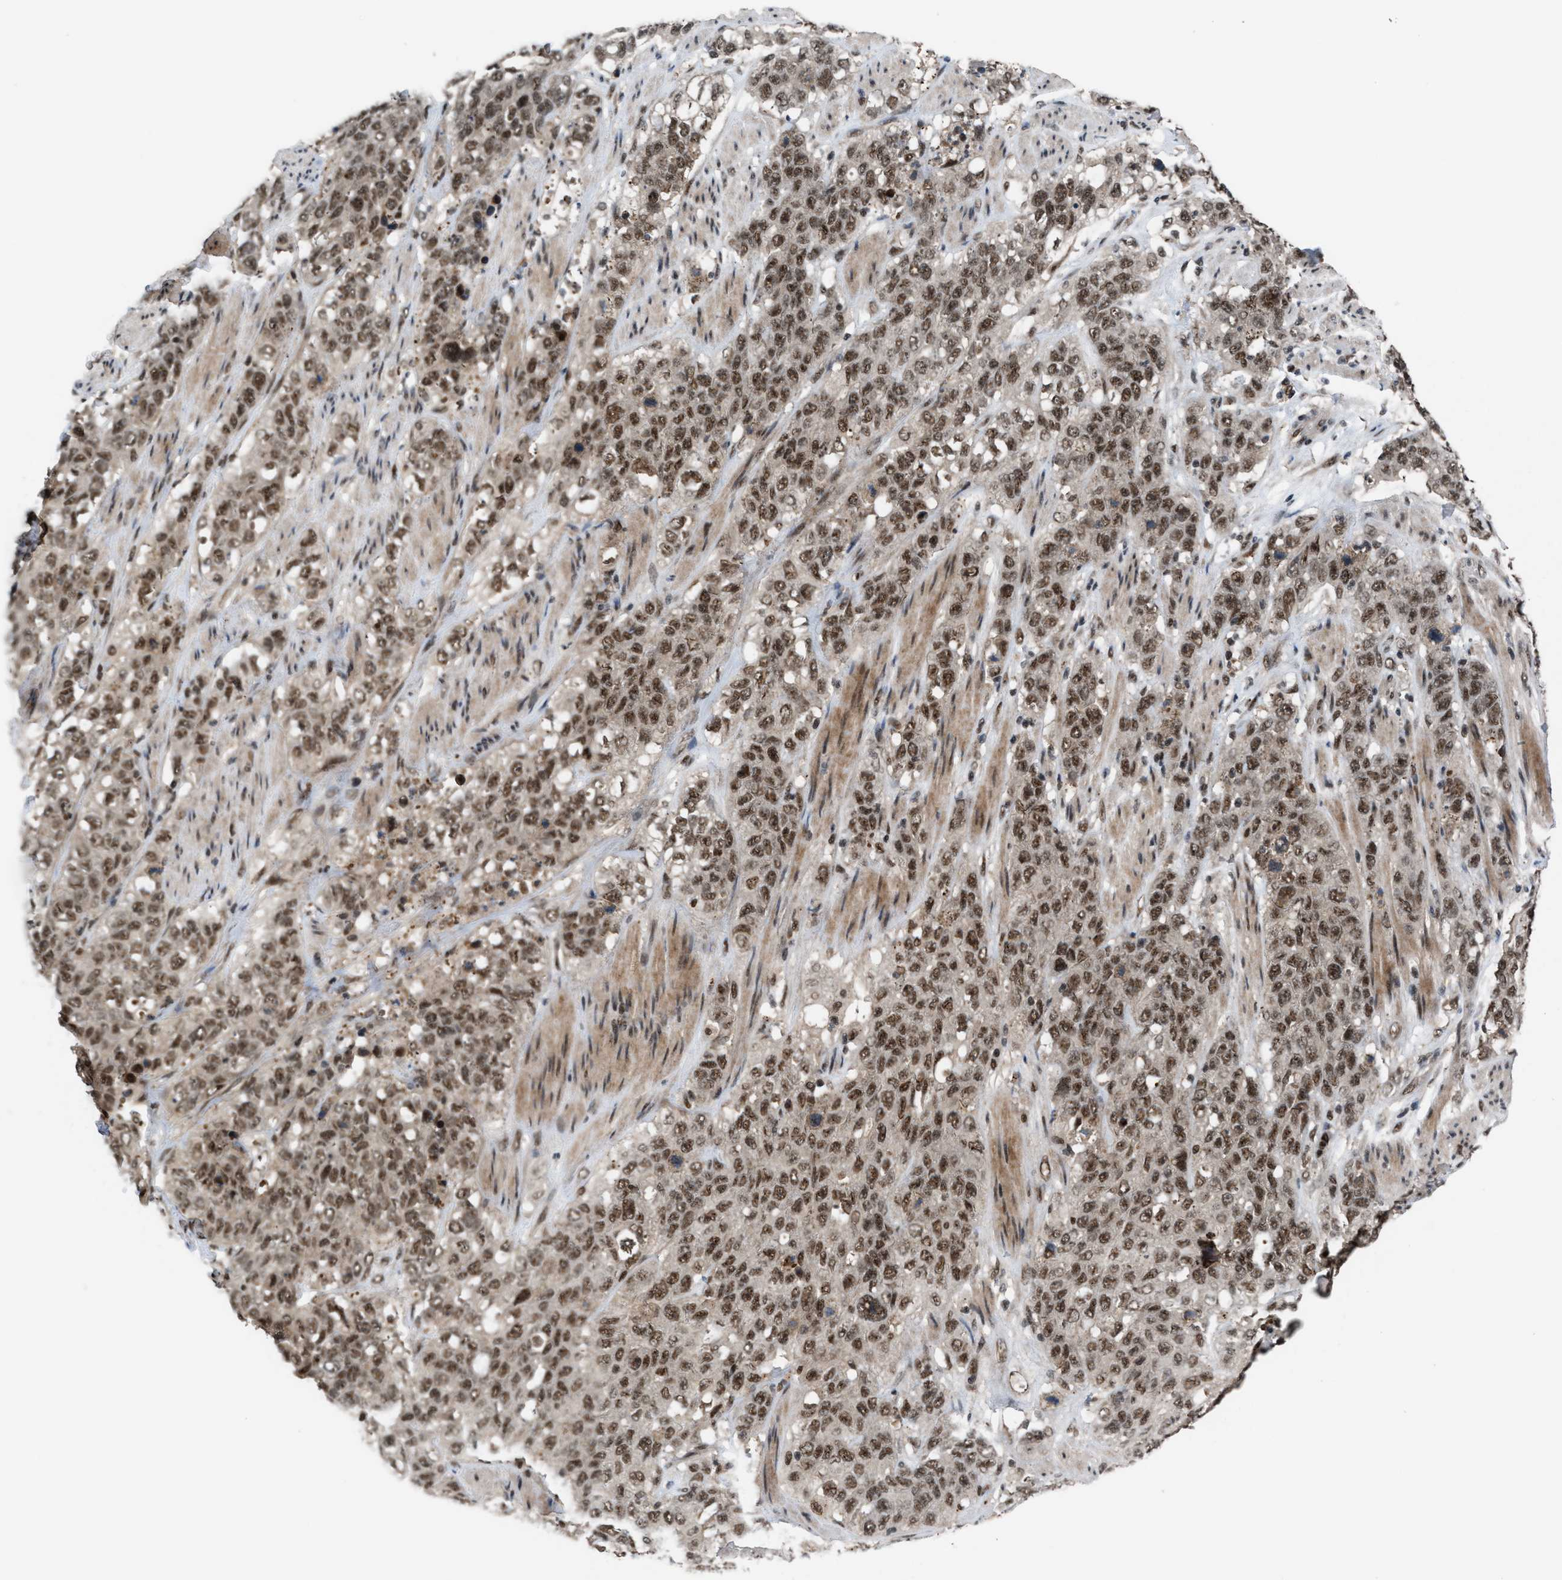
{"staining": {"intensity": "strong", "quantity": ">75%", "location": "nuclear"}, "tissue": "stomach cancer", "cell_type": "Tumor cells", "image_type": "cancer", "snomed": [{"axis": "morphology", "description": "Adenocarcinoma, NOS"}, {"axis": "topography", "description": "Stomach"}], "caption": "Human adenocarcinoma (stomach) stained with a protein marker shows strong staining in tumor cells.", "gene": "PRPF4", "patient": {"sex": "male", "age": 48}}